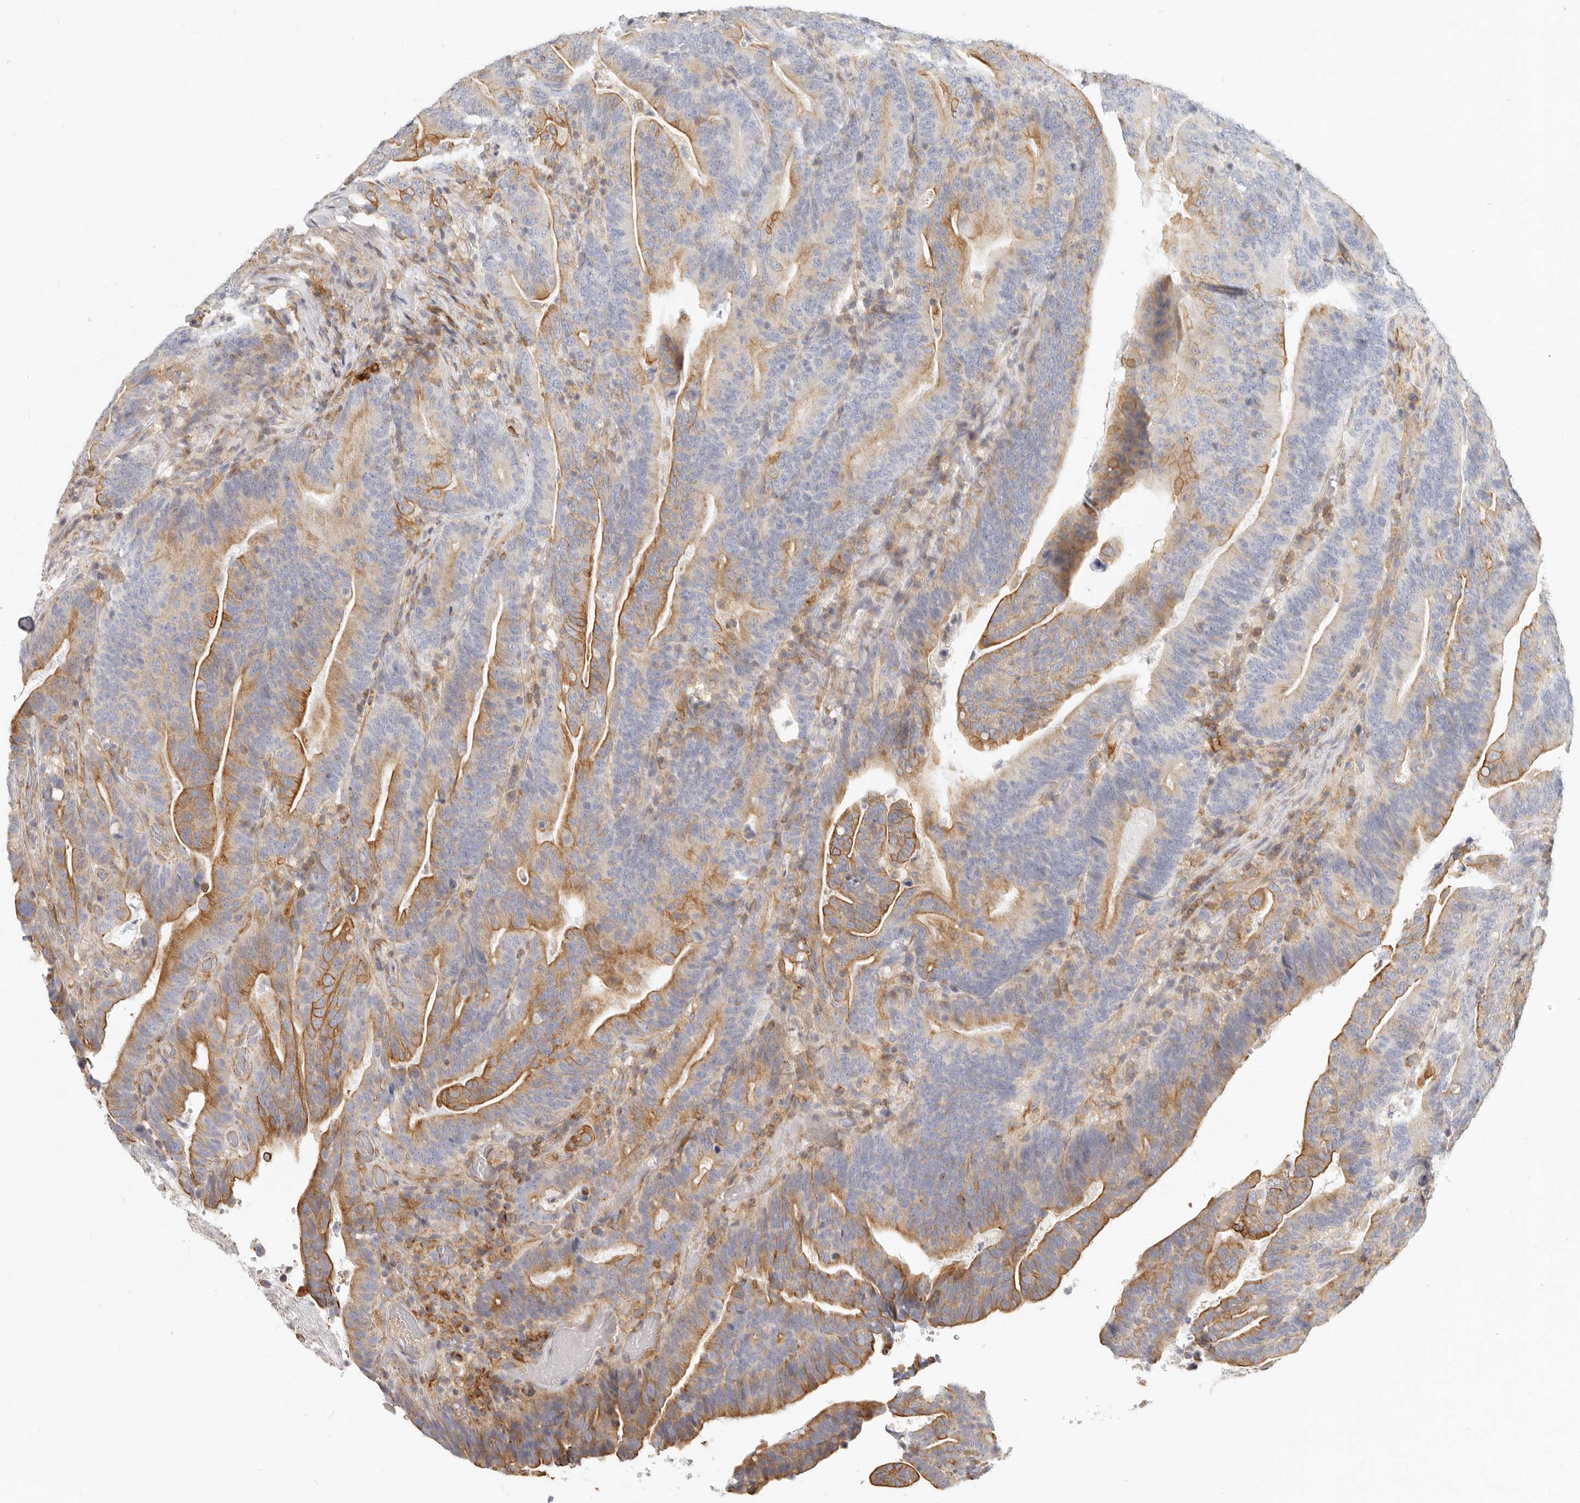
{"staining": {"intensity": "moderate", "quantity": "25%-75%", "location": "cytoplasmic/membranous"}, "tissue": "colorectal cancer", "cell_type": "Tumor cells", "image_type": "cancer", "snomed": [{"axis": "morphology", "description": "Adenocarcinoma, NOS"}, {"axis": "topography", "description": "Colon"}], "caption": "Colorectal cancer (adenocarcinoma) stained with DAB (3,3'-diaminobenzidine) IHC exhibits medium levels of moderate cytoplasmic/membranous staining in approximately 25%-75% of tumor cells. Nuclei are stained in blue.", "gene": "NIBAN1", "patient": {"sex": "female", "age": 66}}